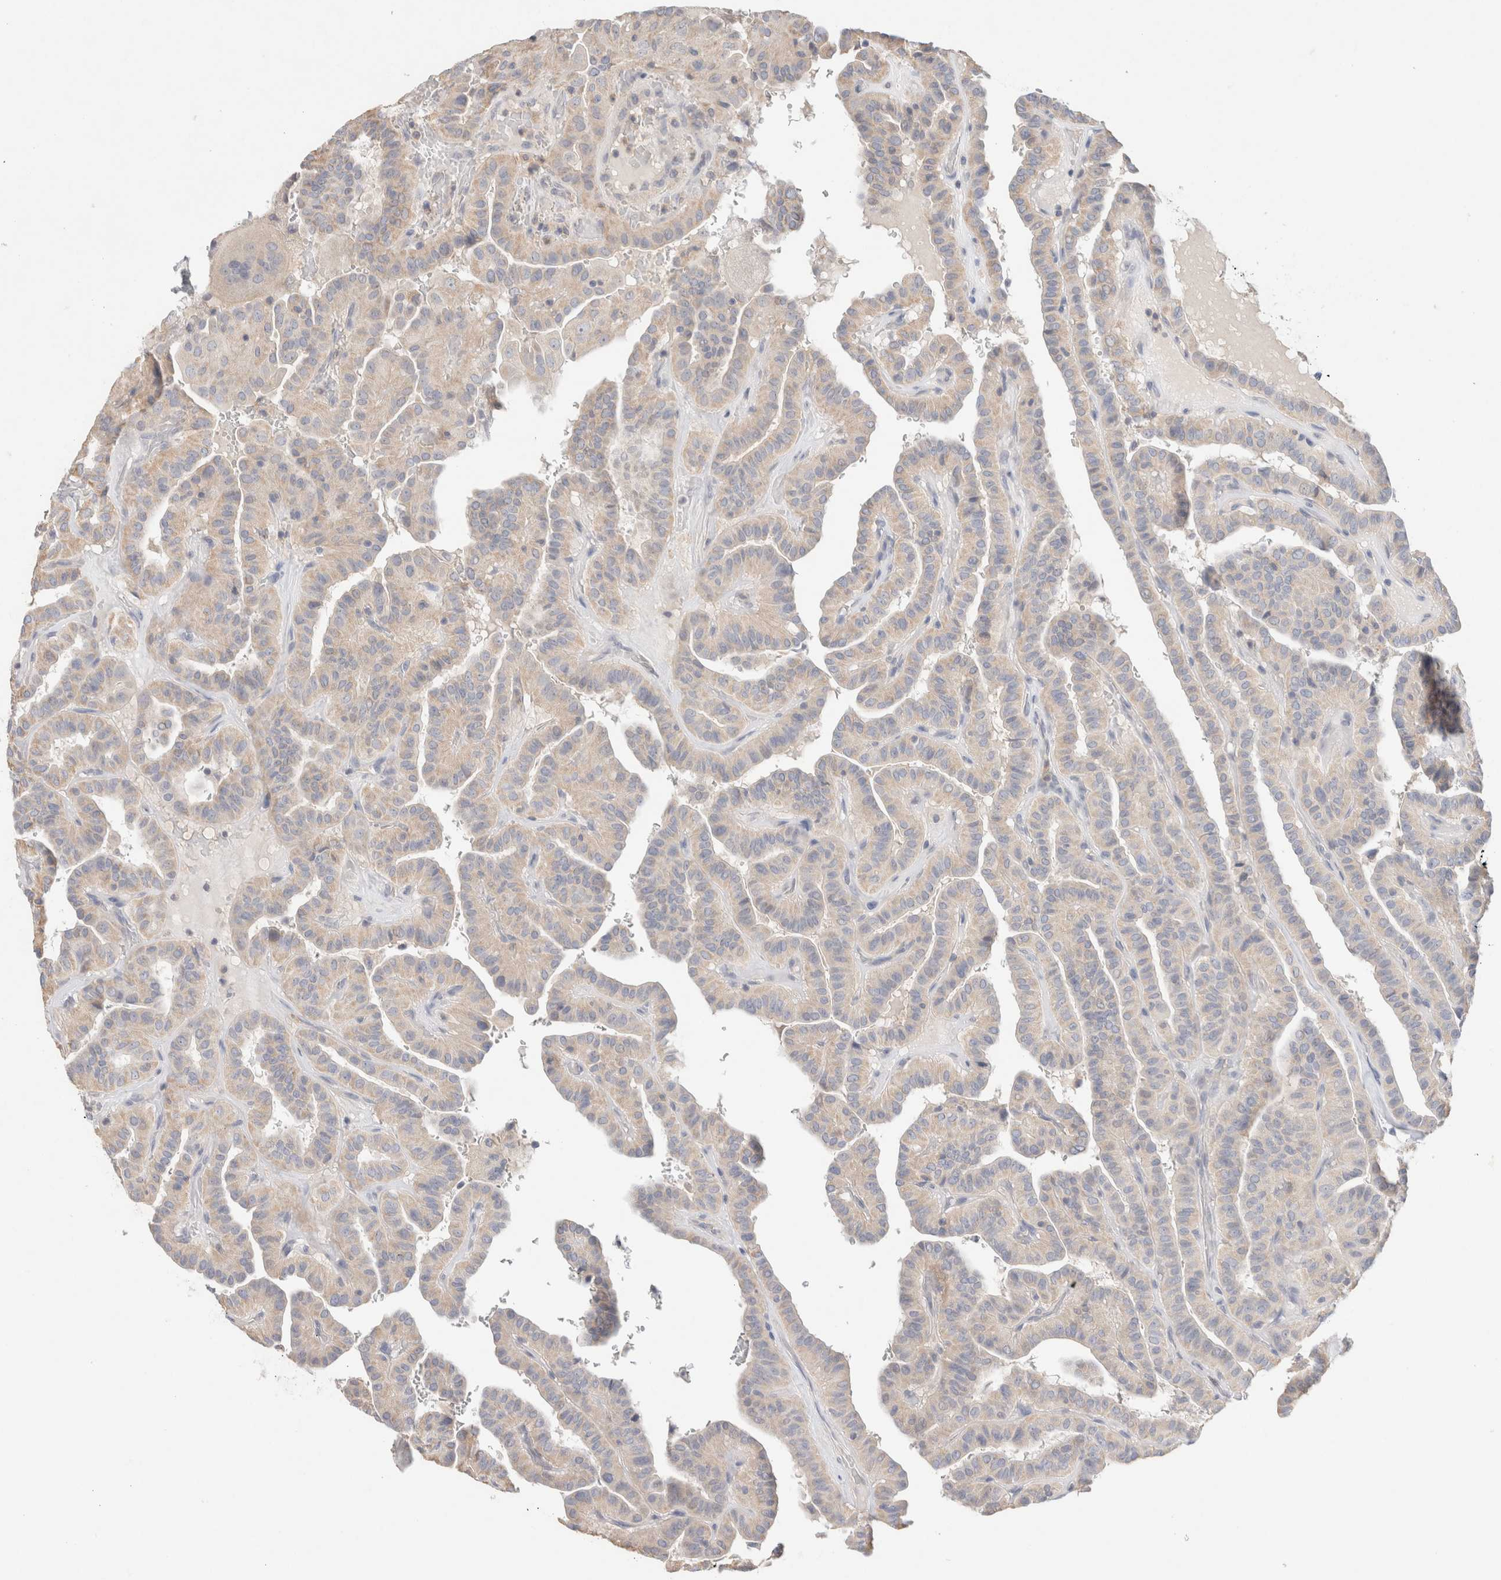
{"staining": {"intensity": "weak", "quantity": ">75%", "location": "cytoplasmic/membranous"}, "tissue": "thyroid cancer", "cell_type": "Tumor cells", "image_type": "cancer", "snomed": [{"axis": "morphology", "description": "Papillary adenocarcinoma, NOS"}, {"axis": "topography", "description": "Thyroid gland"}], "caption": "Brown immunohistochemical staining in human papillary adenocarcinoma (thyroid) demonstrates weak cytoplasmic/membranous expression in about >75% of tumor cells.", "gene": "MPP2", "patient": {"sex": "male", "age": 77}}